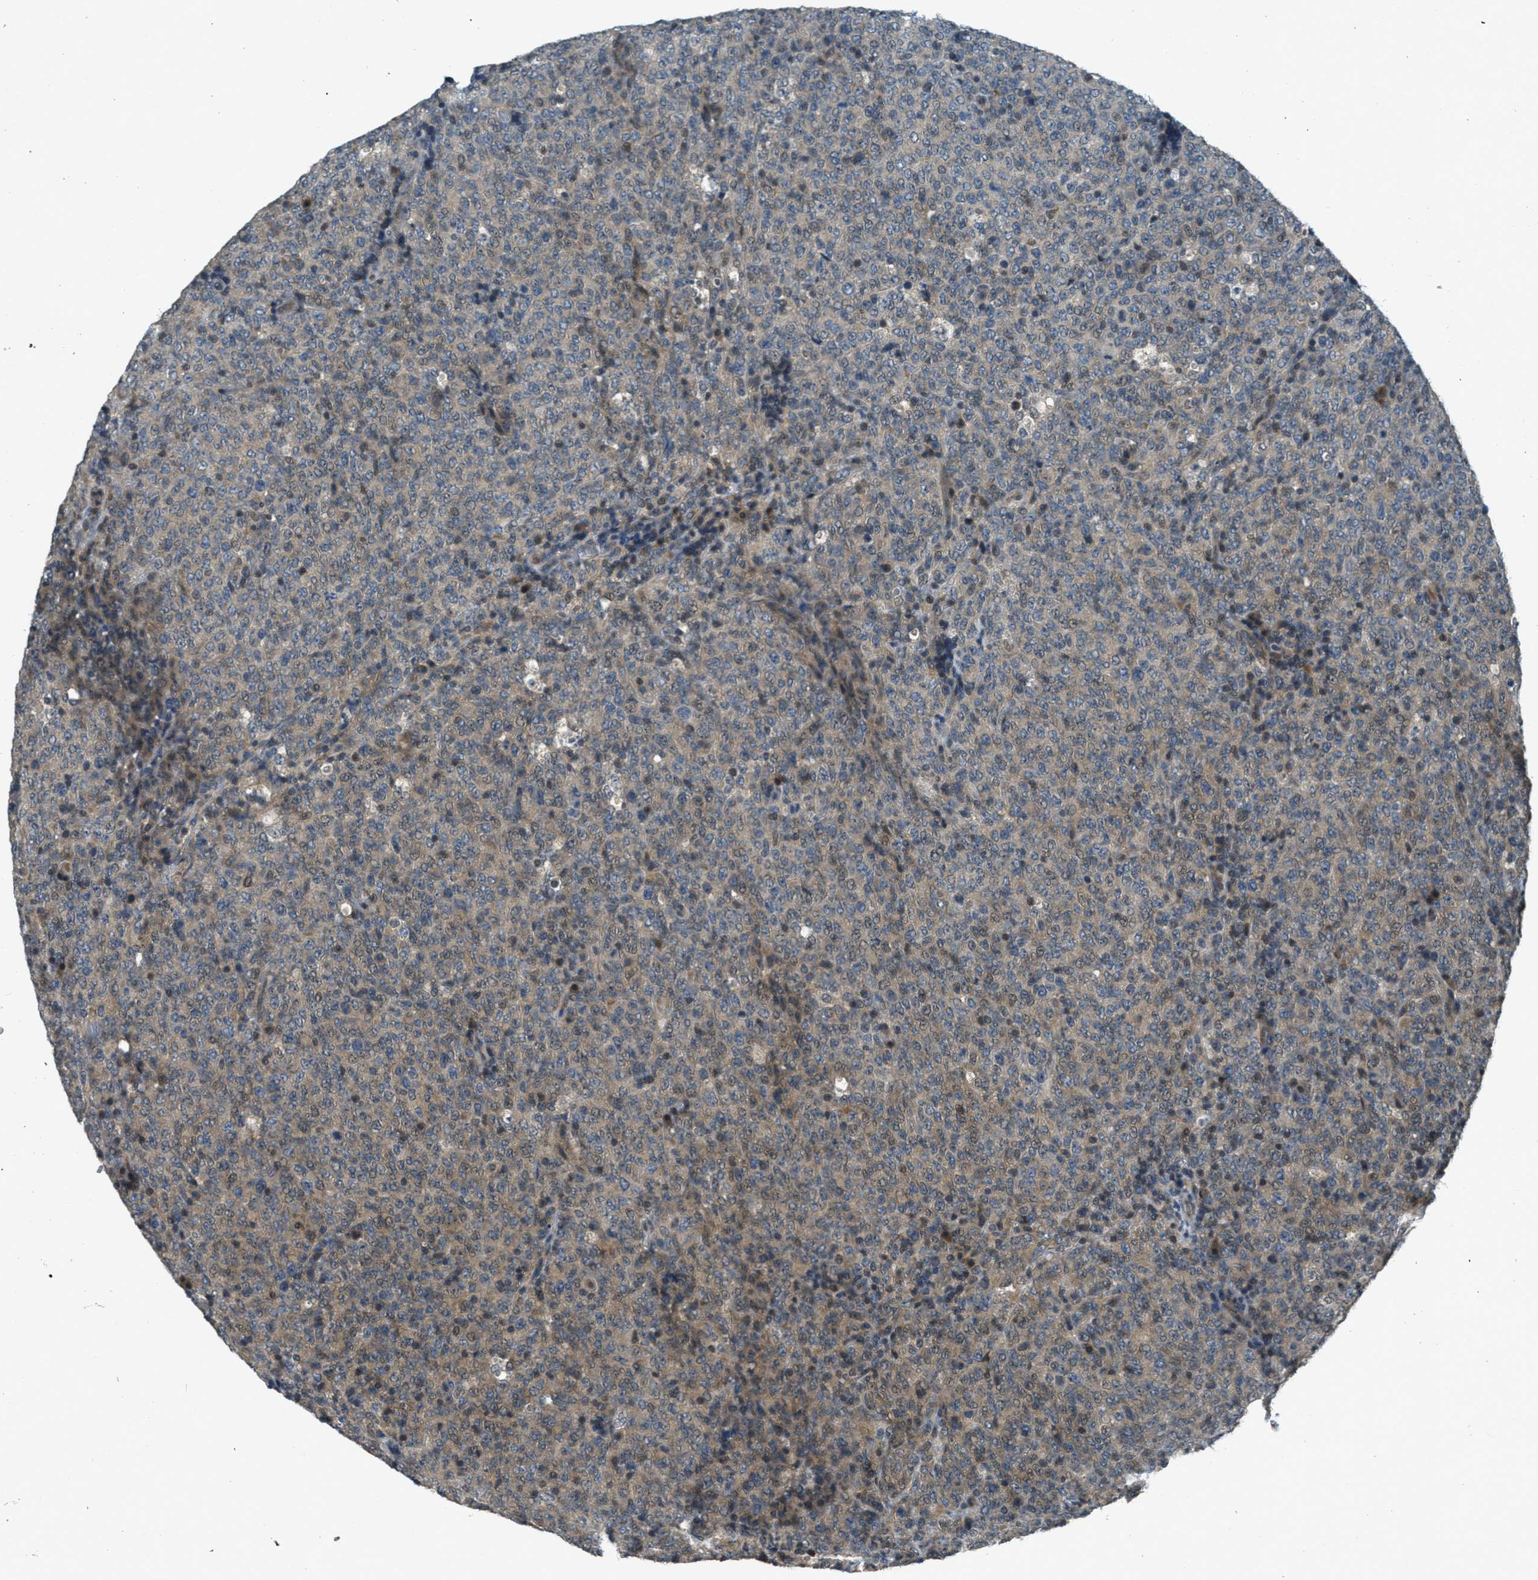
{"staining": {"intensity": "weak", "quantity": "25%-75%", "location": "cytoplasmic/membranous"}, "tissue": "lymphoma", "cell_type": "Tumor cells", "image_type": "cancer", "snomed": [{"axis": "morphology", "description": "Malignant lymphoma, non-Hodgkin's type, High grade"}, {"axis": "topography", "description": "Tonsil"}], "caption": "Tumor cells display low levels of weak cytoplasmic/membranous staining in about 25%-75% of cells in human lymphoma.", "gene": "DUSP6", "patient": {"sex": "female", "age": 36}}